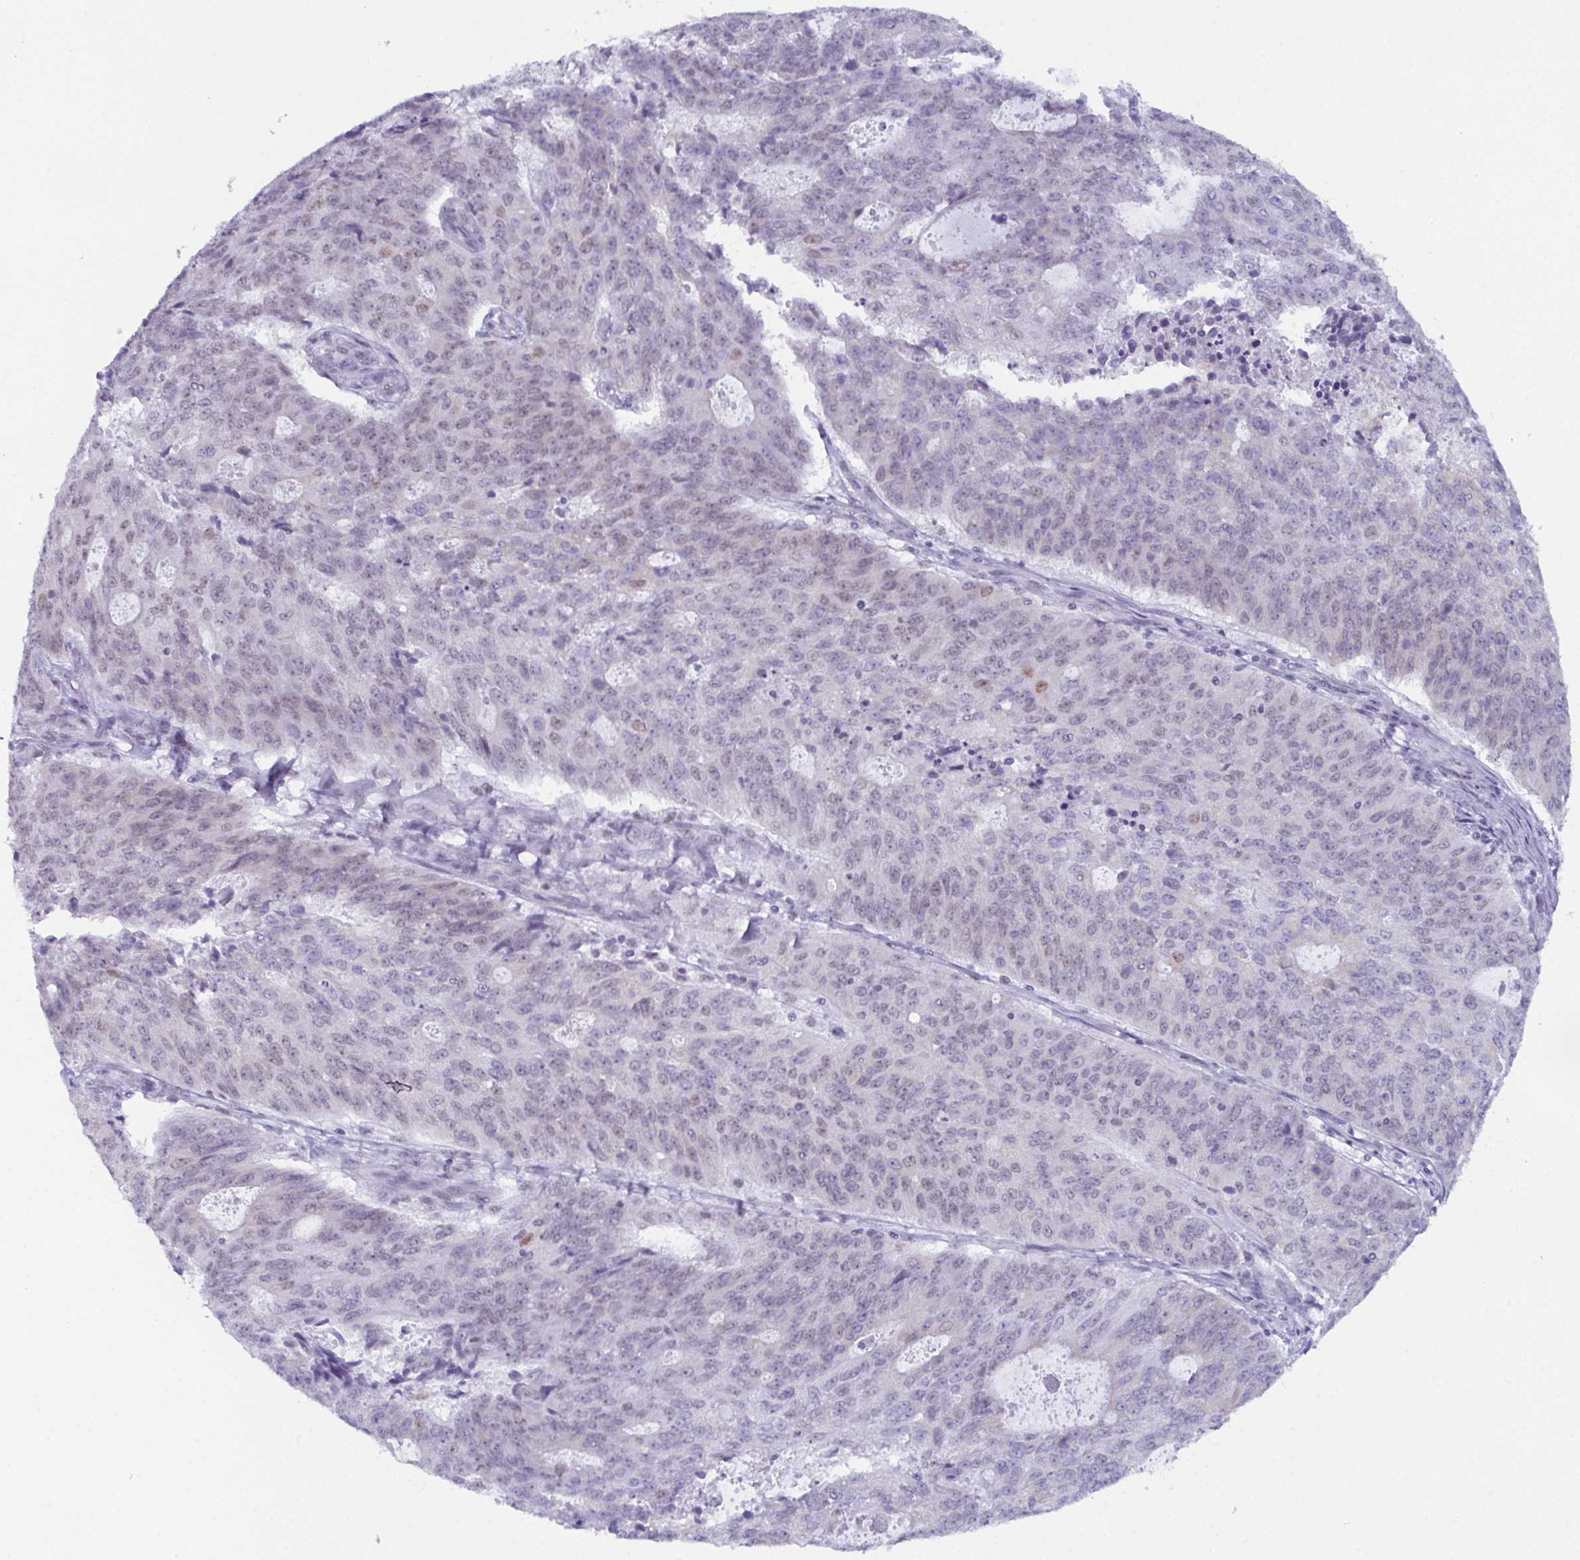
{"staining": {"intensity": "moderate", "quantity": "<25%", "location": "nuclear"}, "tissue": "endometrial cancer", "cell_type": "Tumor cells", "image_type": "cancer", "snomed": [{"axis": "morphology", "description": "Adenocarcinoma, NOS"}, {"axis": "topography", "description": "Endometrium"}], "caption": "Brown immunohistochemical staining in human endometrial adenocarcinoma displays moderate nuclear expression in about <25% of tumor cells.", "gene": "RBM7", "patient": {"sex": "female", "age": 82}}